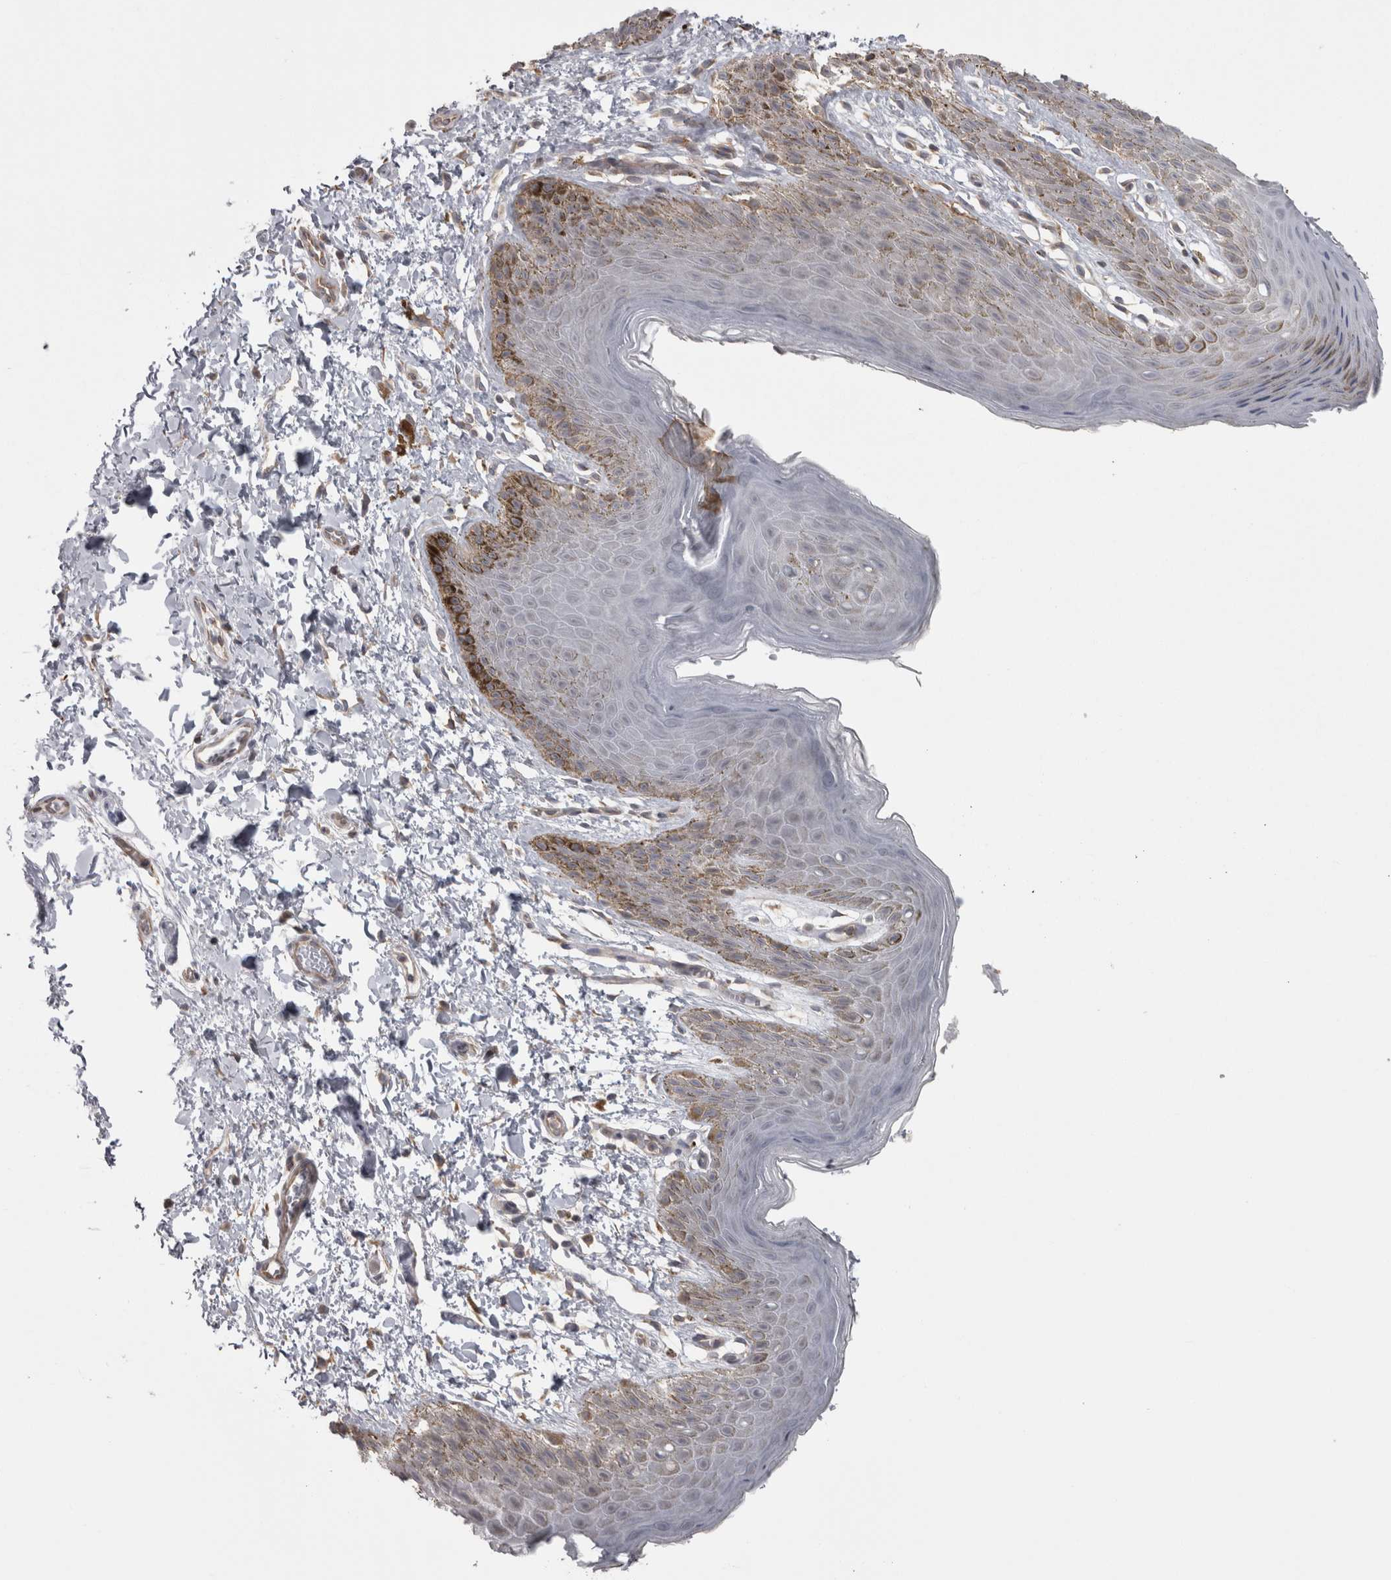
{"staining": {"intensity": "moderate", "quantity": "<25%", "location": "cytoplasmic/membranous"}, "tissue": "skin", "cell_type": "Epidermal cells", "image_type": "normal", "snomed": [{"axis": "morphology", "description": "Normal tissue, NOS"}, {"axis": "topography", "description": "Anal"}, {"axis": "topography", "description": "Peripheral nerve tissue"}], "caption": "High-power microscopy captured an IHC image of normal skin, revealing moderate cytoplasmic/membranous expression in about <25% of epidermal cells.", "gene": "PPP1R12B", "patient": {"sex": "male", "age": 44}}